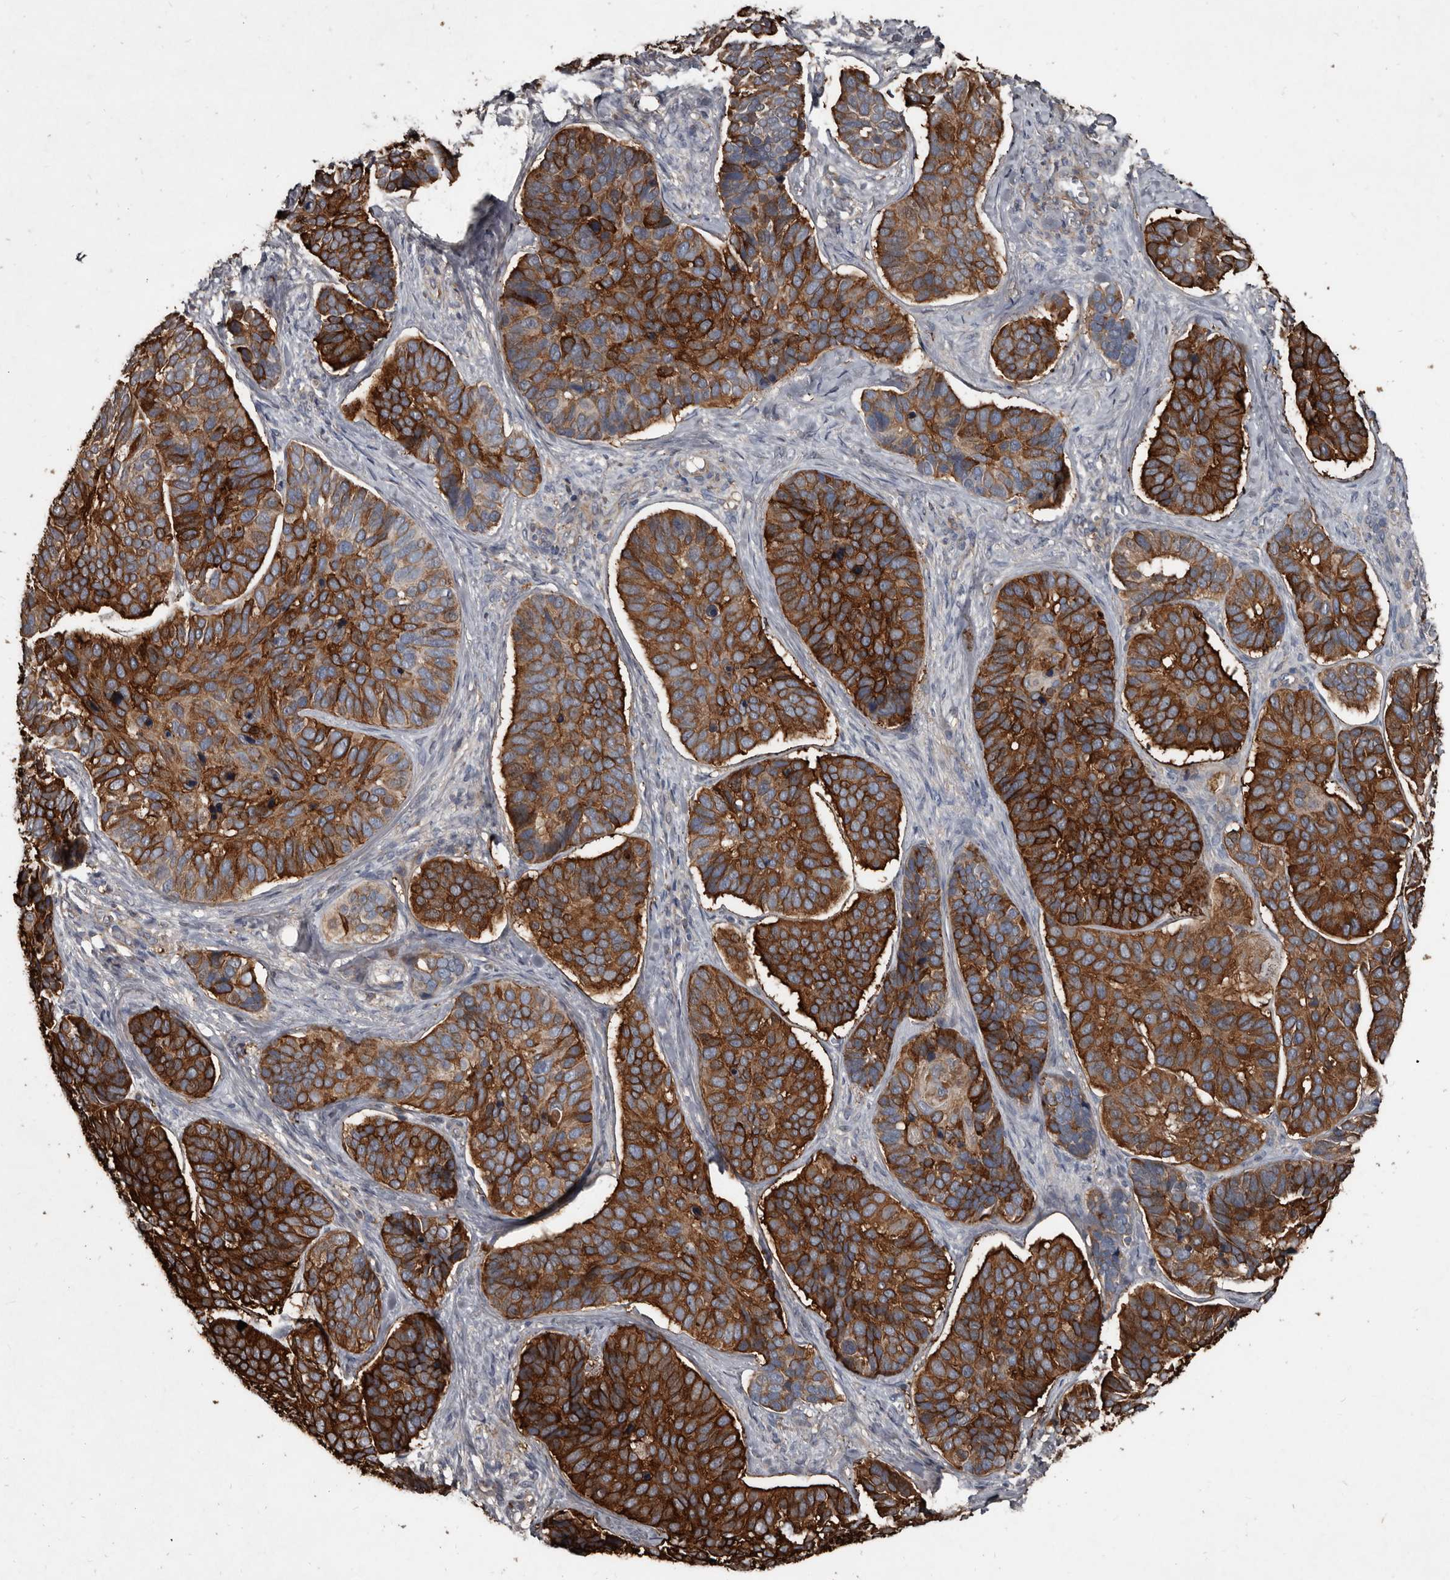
{"staining": {"intensity": "strong", "quantity": "25%-75%", "location": "cytoplasmic/membranous"}, "tissue": "skin cancer", "cell_type": "Tumor cells", "image_type": "cancer", "snomed": [{"axis": "morphology", "description": "Basal cell carcinoma"}, {"axis": "topography", "description": "Skin"}], "caption": "Human basal cell carcinoma (skin) stained for a protein (brown) demonstrates strong cytoplasmic/membranous positive staining in approximately 25%-75% of tumor cells.", "gene": "GREB1", "patient": {"sex": "male", "age": 62}}